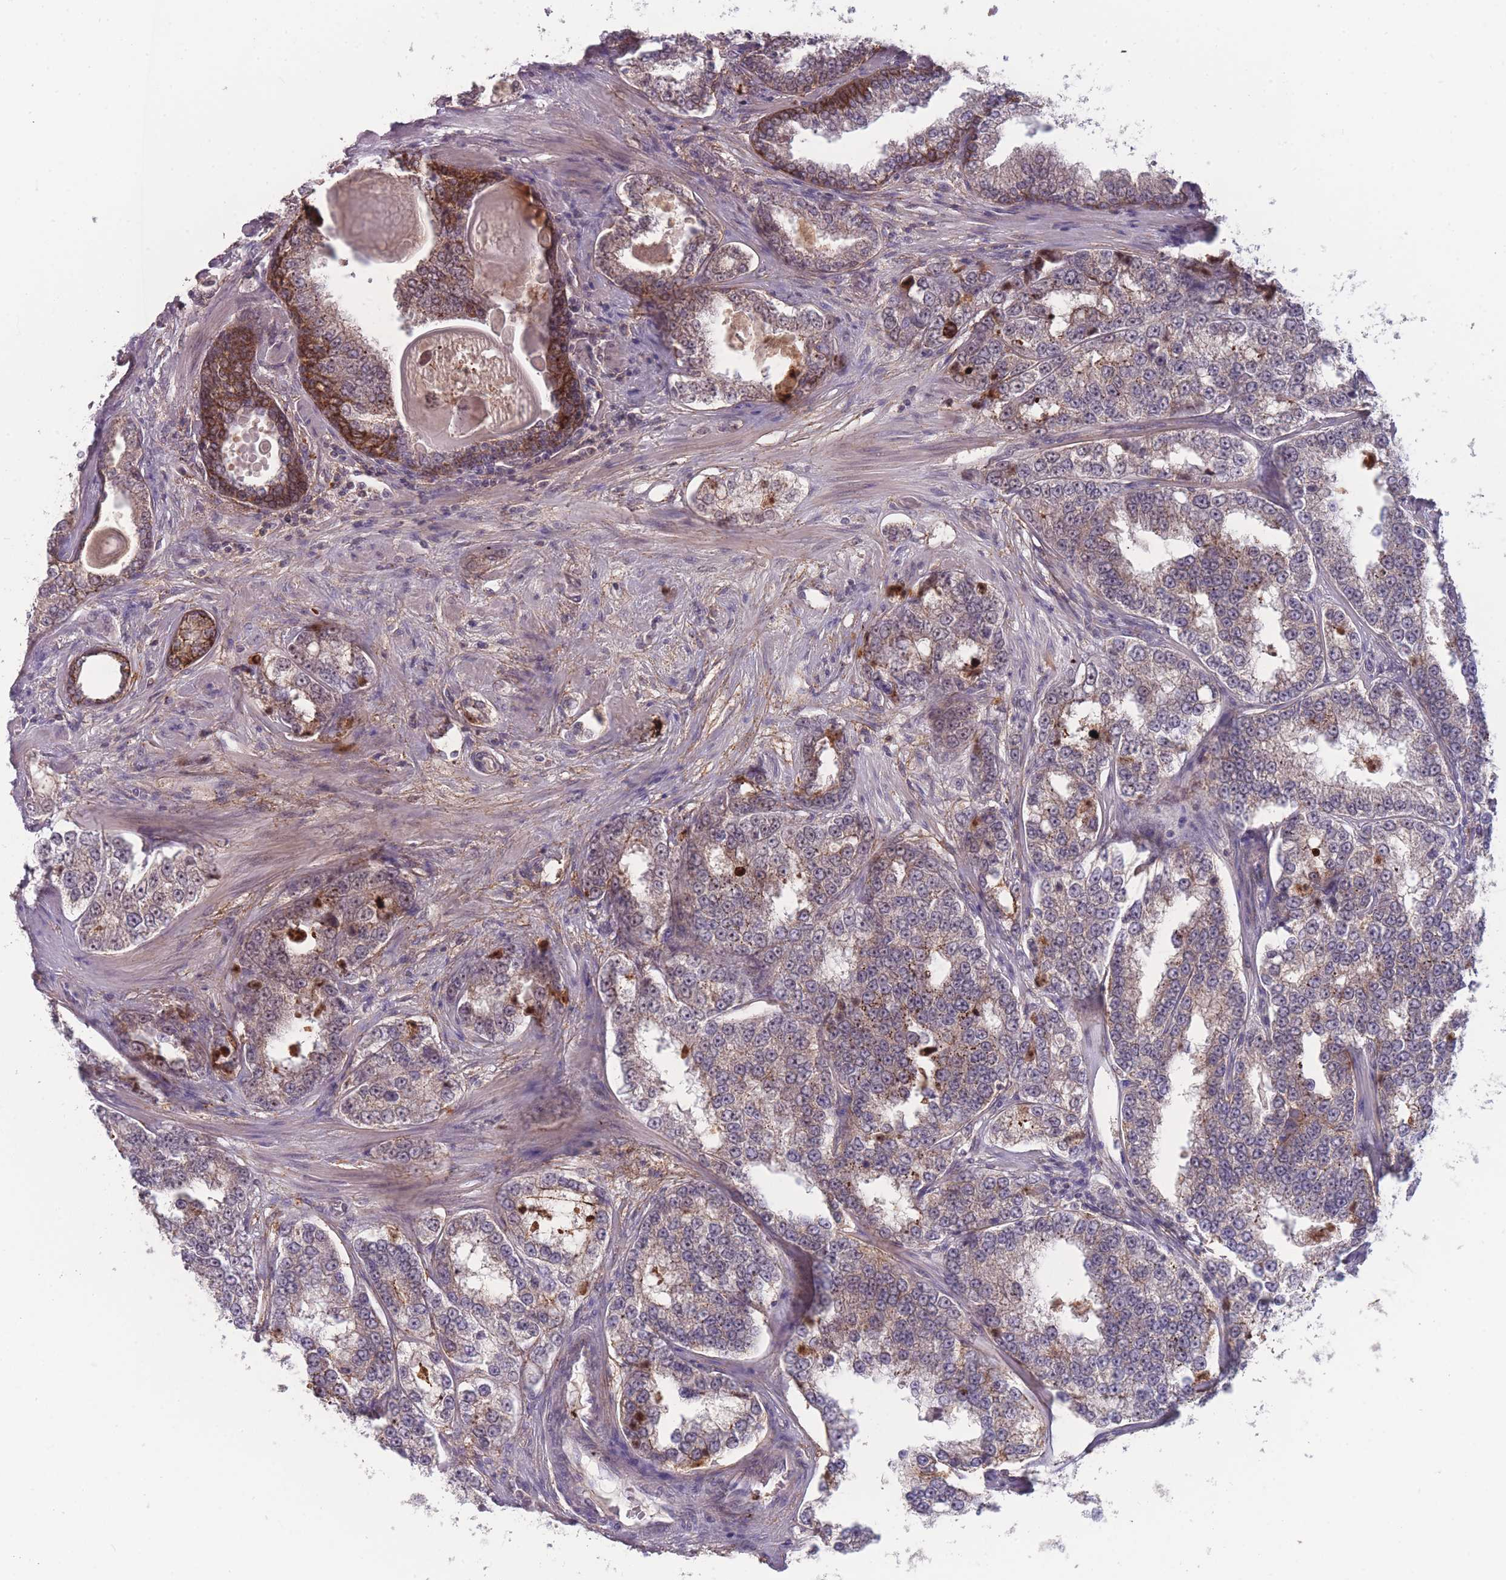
{"staining": {"intensity": "weak", "quantity": "<25%", "location": "cytoplasmic/membranous"}, "tissue": "prostate cancer", "cell_type": "Tumor cells", "image_type": "cancer", "snomed": [{"axis": "morphology", "description": "Normal tissue, NOS"}, {"axis": "morphology", "description": "Adenocarcinoma, High grade"}, {"axis": "topography", "description": "Prostate"}], "caption": "This is an IHC photomicrograph of human high-grade adenocarcinoma (prostate). There is no expression in tumor cells.", "gene": "TMEM232", "patient": {"sex": "male", "age": 83}}